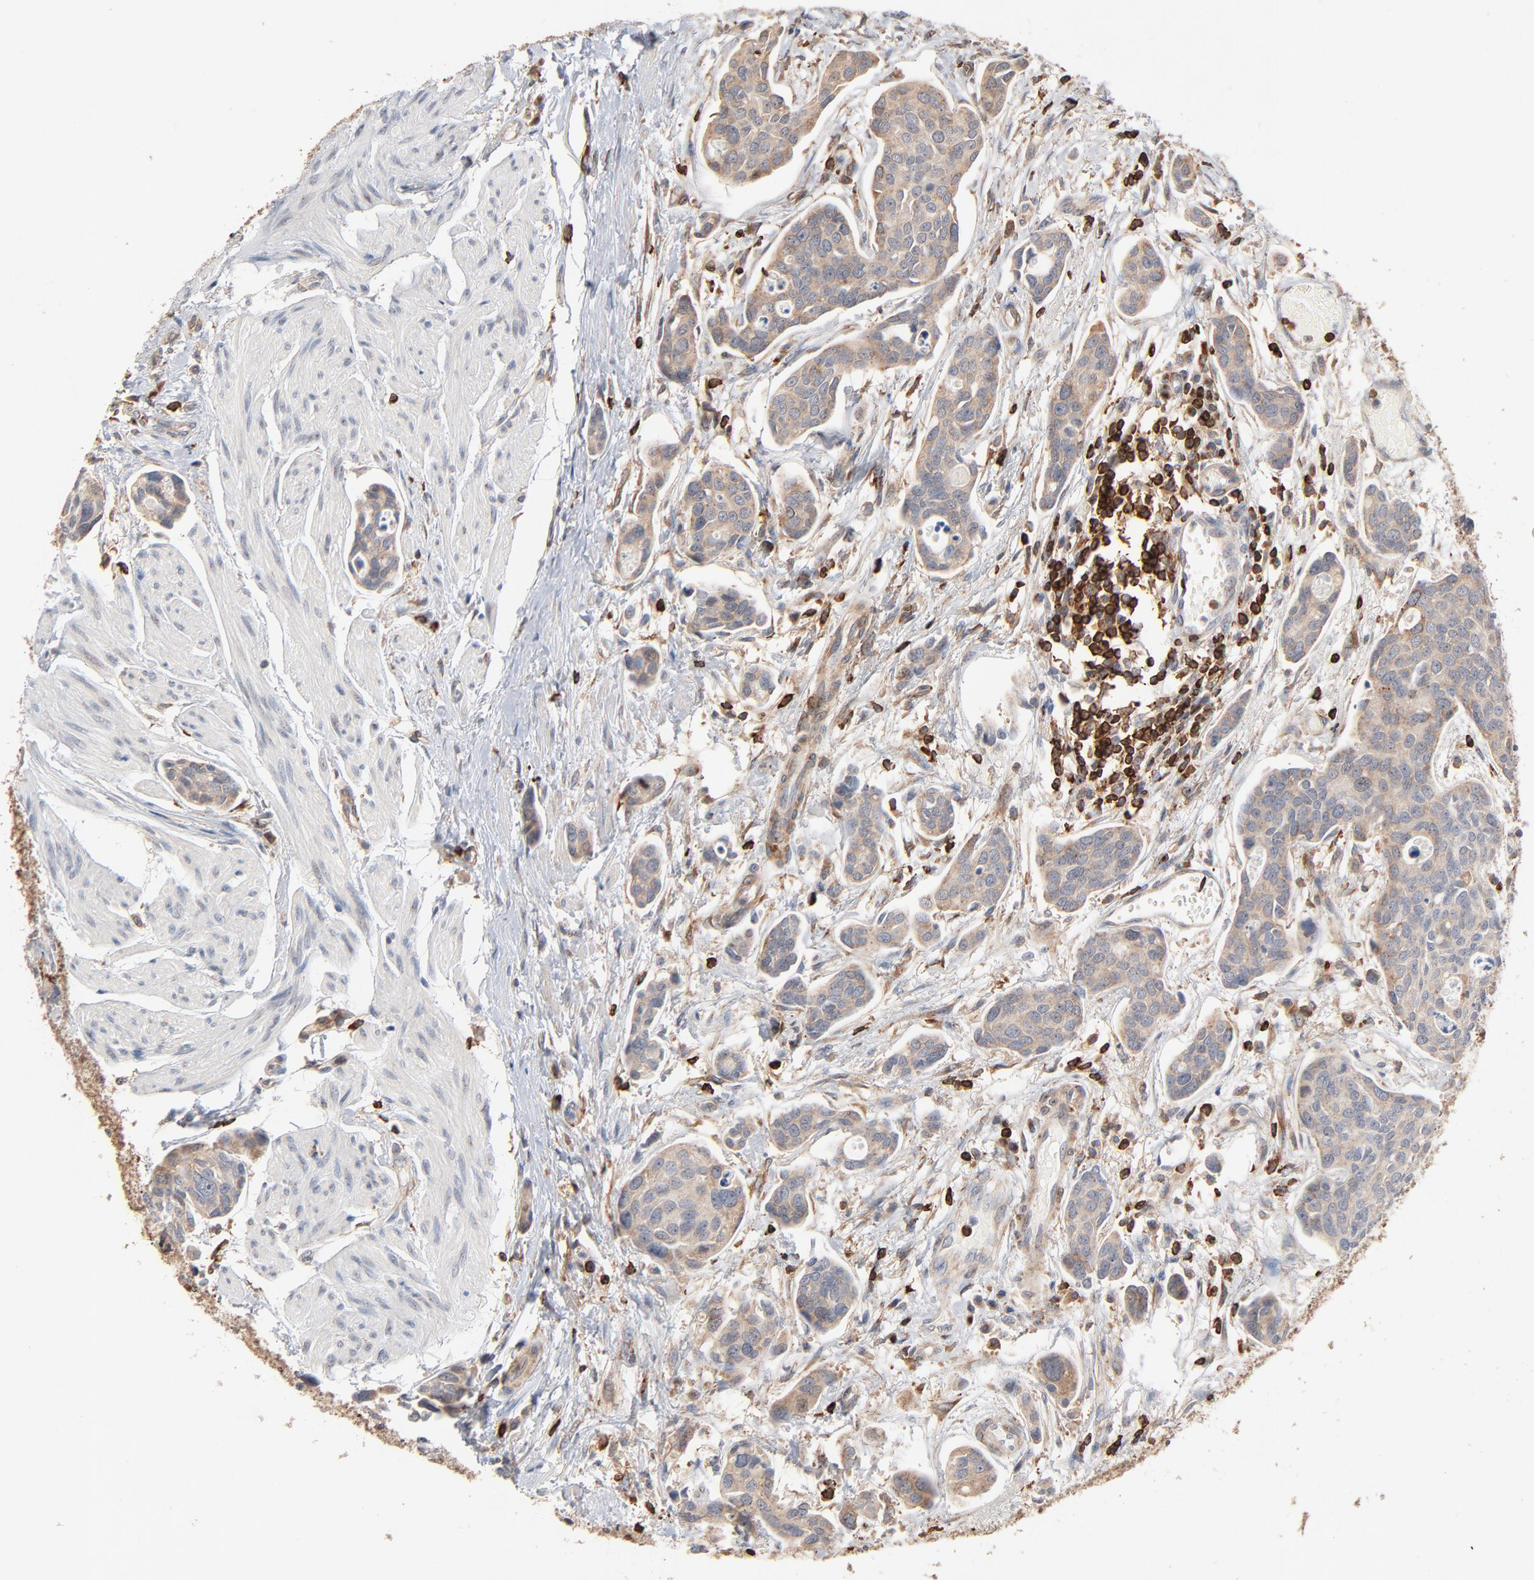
{"staining": {"intensity": "weak", "quantity": "25%-75%", "location": "cytoplasmic/membranous"}, "tissue": "urothelial cancer", "cell_type": "Tumor cells", "image_type": "cancer", "snomed": [{"axis": "morphology", "description": "Urothelial carcinoma, High grade"}, {"axis": "topography", "description": "Urinary bladder"}], "caption": "Immunohistochemical staining of urothelial cancer reveals low levels of weak cytoplasmic/membranous expression in approximately 25%-75% of tumor cells.", "gene": "SH3KBP1", "patient": {"sex": "male", "age": 78}}